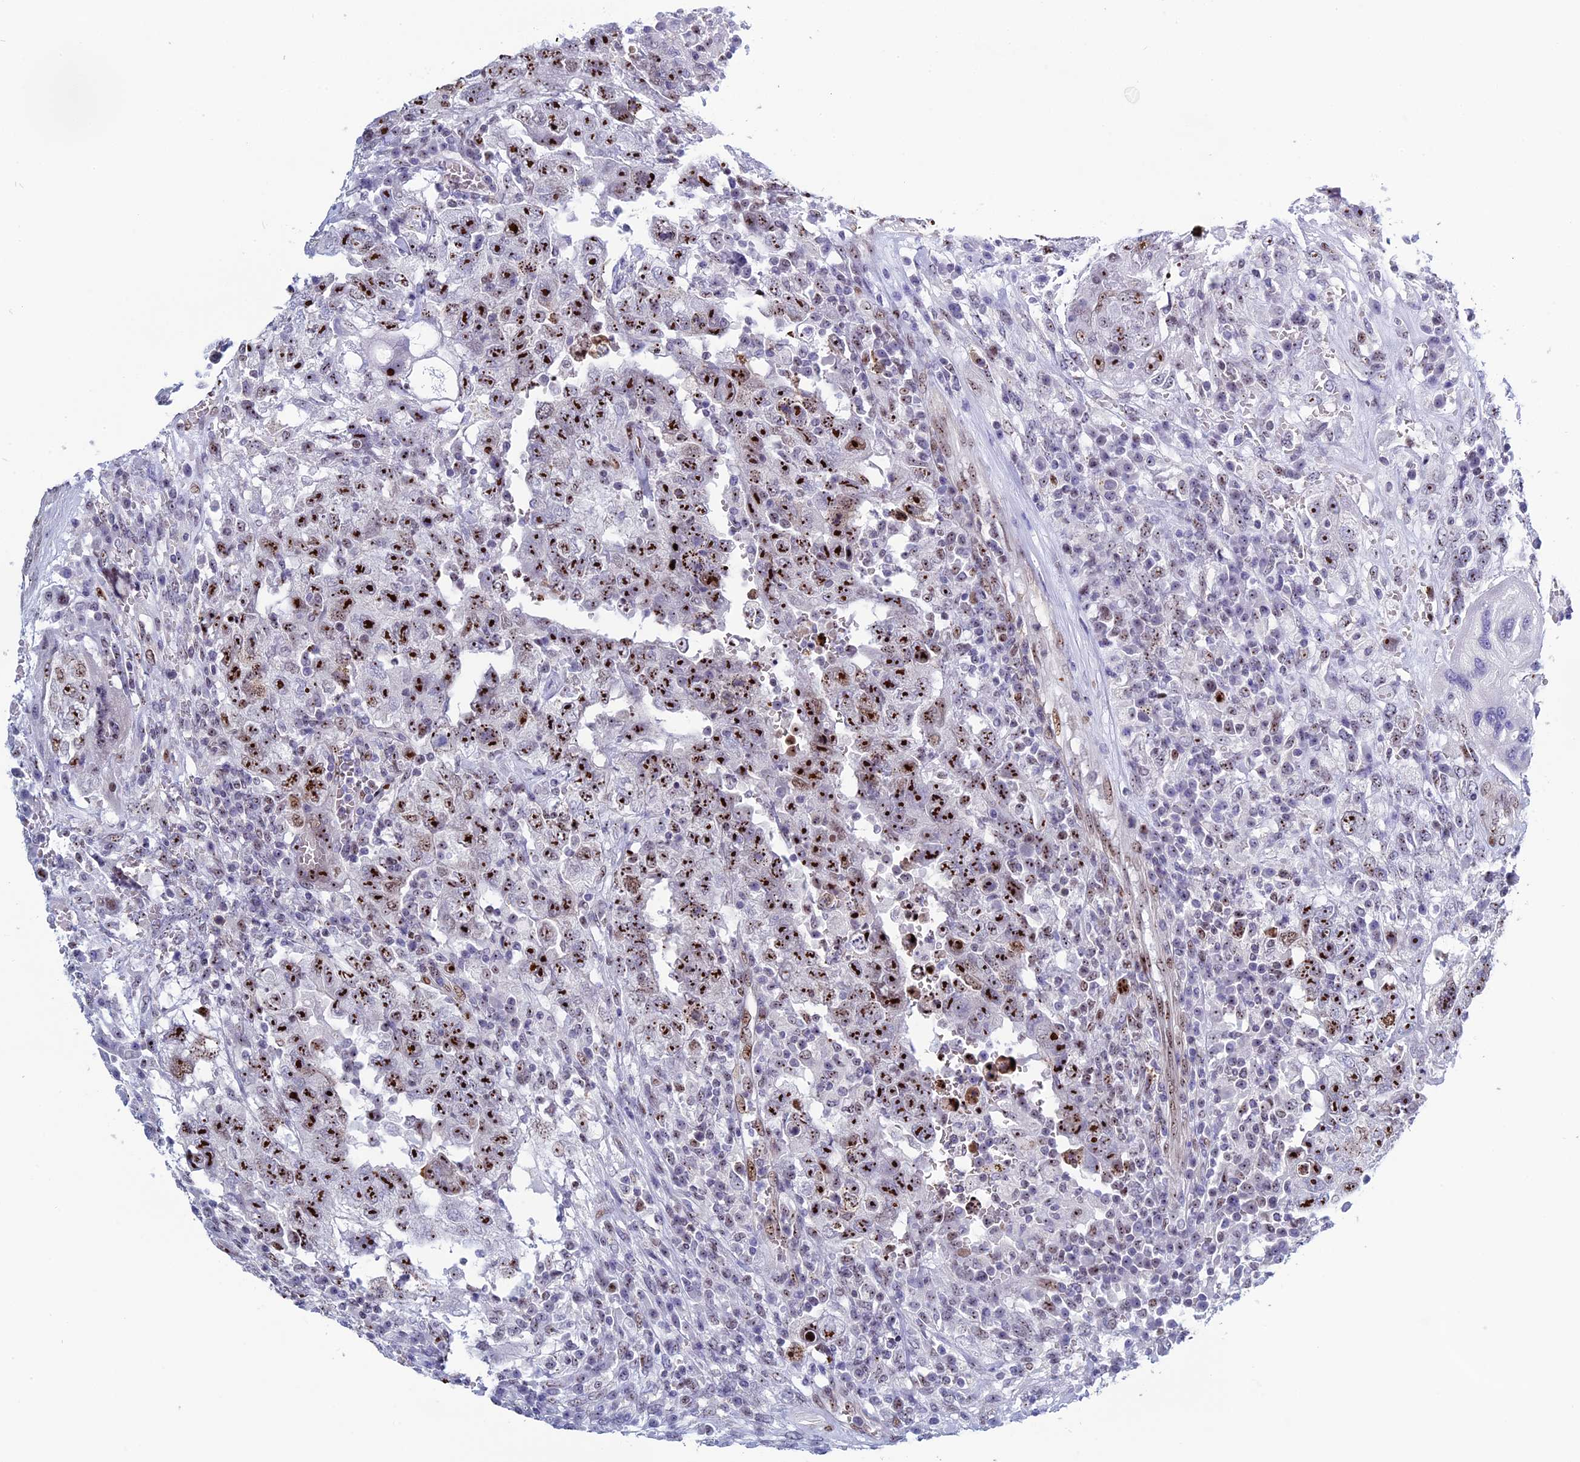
{"staining": {"intensity": "strong", "quantity": ">75%", "location": "nuclear"}, "tissue": "testis cancer", "cell_type": "Tumor cells", "image_type": "cancer", "snomed": [{"axis": "morphology", "description": "Carcinoma, Embryonal, NOS"}, {"axis": "topography", "description": "Testis"}], "caption": "Testis cancer stained with a brown dye exhibits strong nuclear positive staining in about >75% of tumor cells.", "gene": "CCDC86", "patient": {"sex": "male", "age": 26}}